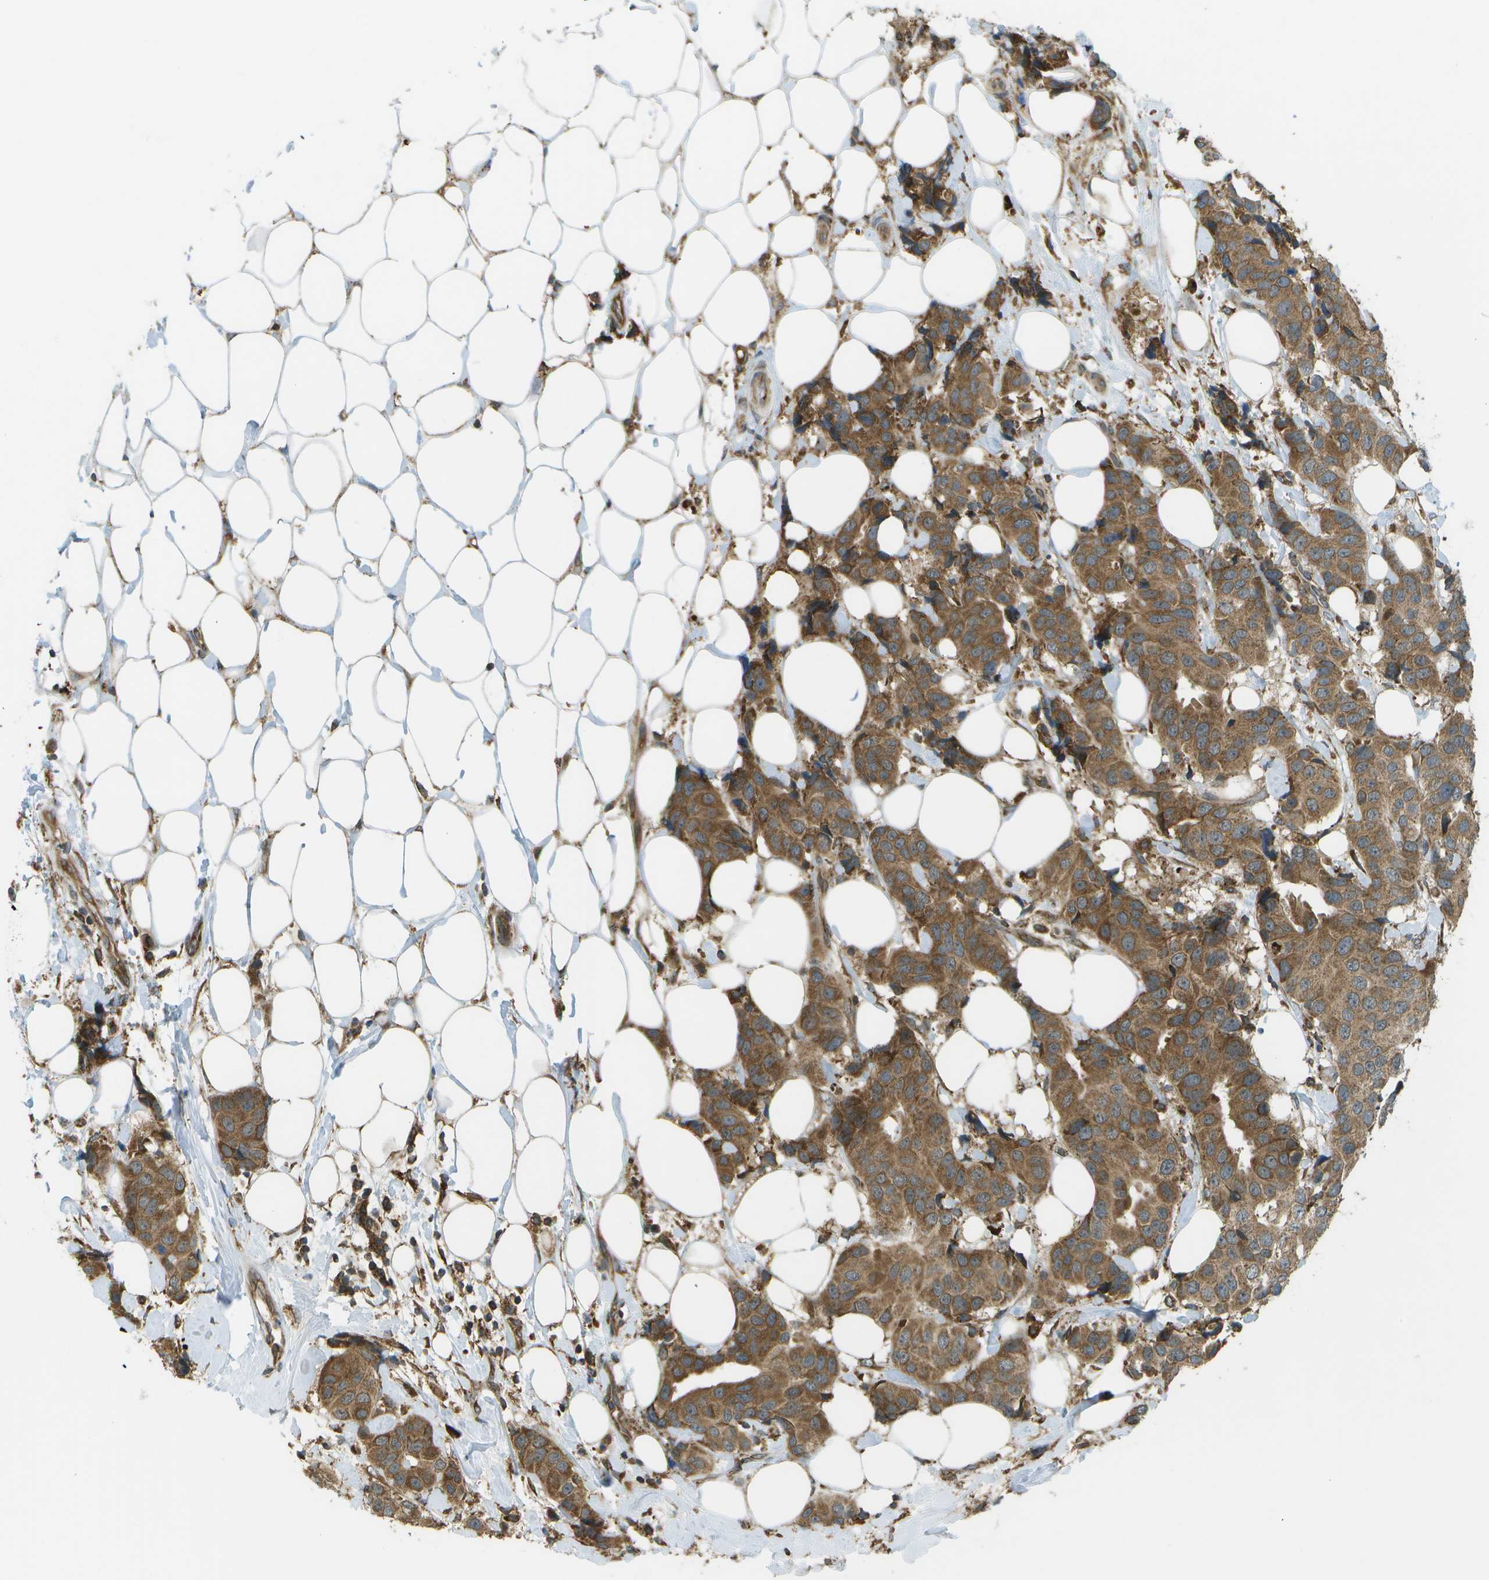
{"staining": {"intensity": "moderate", "quantity": ">75%", "location": "cytoplasmic/membranous"}, "tissue": "breast cancer", "cell_type": "Tumor cells", "image_type": "cancer", "snomed": [{"axis": "morphology", "description": "Normal tissue, NOS"}, {"axis": "morphology", "description": "Duct carcinoma"}, {"axis": "topography", "description": "Breast"}], "caption": "An immunohistochemistry (IHC) image of neoplastic tissue is shown. Protein staining in brown shows moderate cytoplasmic/membranous positivity in breast cancer (invasive ductal carcinoma) within tumor cells. (DAB IHC, brown staining for protein, blue staining for nuclei).", "gene": "USP30", "patient": {"sex": "female", "age": 39}}